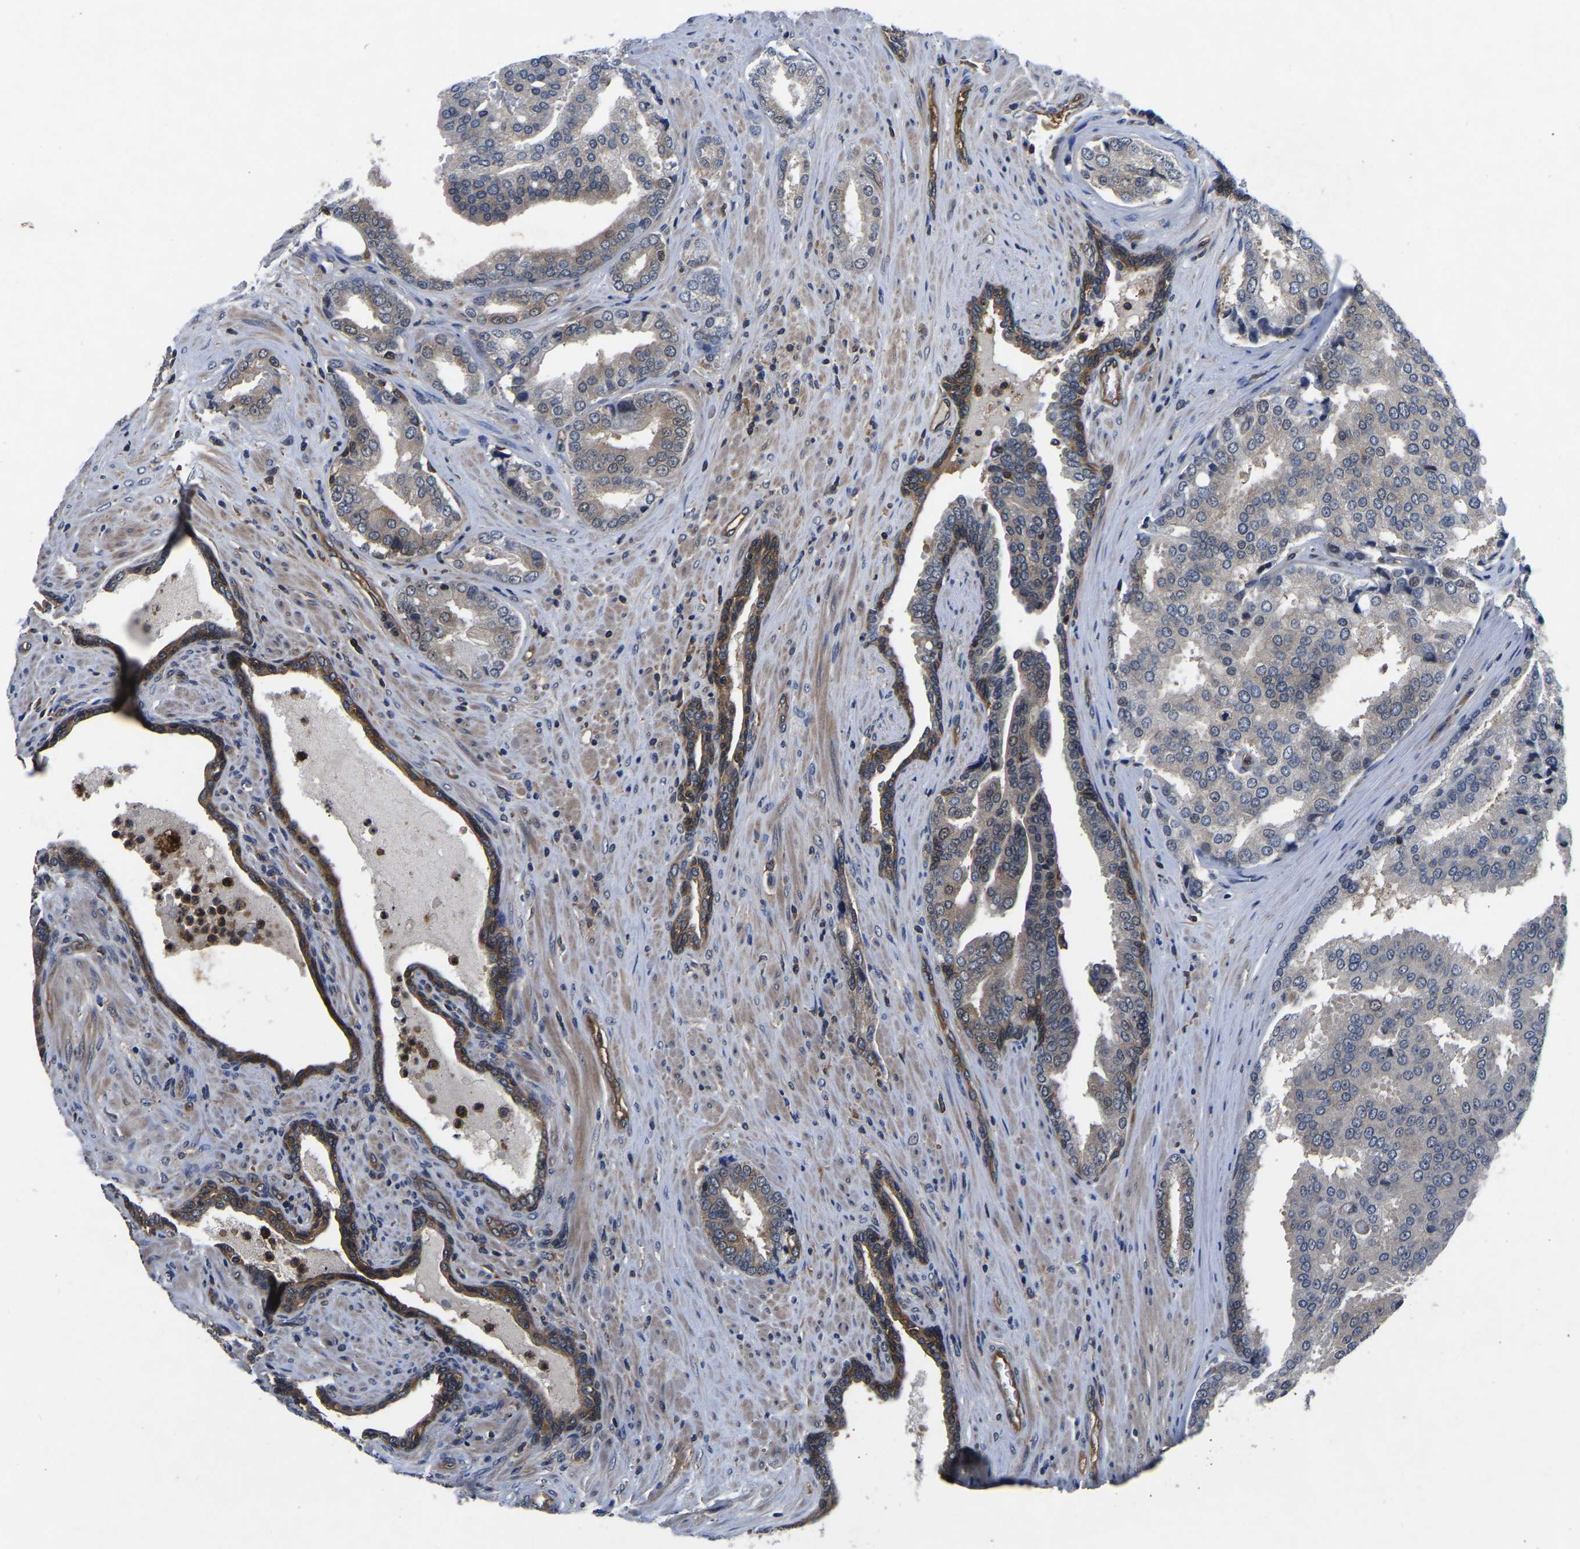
{"staining": {"intensity": "weak", "quantity": ">75%", "location": "cytoplasmic/membranous"}, "tissue": "prostate cancer", "cell_type": "Tumor cells", "image_type": "cancer", "snomed": [{"axis": "morphology", "description": "Adenocarcinoma, High grade"}, {"axis": "topography", "description": "Prostate"}], "caption": "Immunohistochemistry micrograph of neoplastic tissue: human prostate cancer stained using immunohistochemistry (IHC) demonstrates low levels of weak protein expression localized specifically in the cytoplasmic/membranous of tumor cells, appearing as a cytoplasmic/membranous brown color.", "gene": "FGD5", "patient": {"sex": "male", "age": 50}}